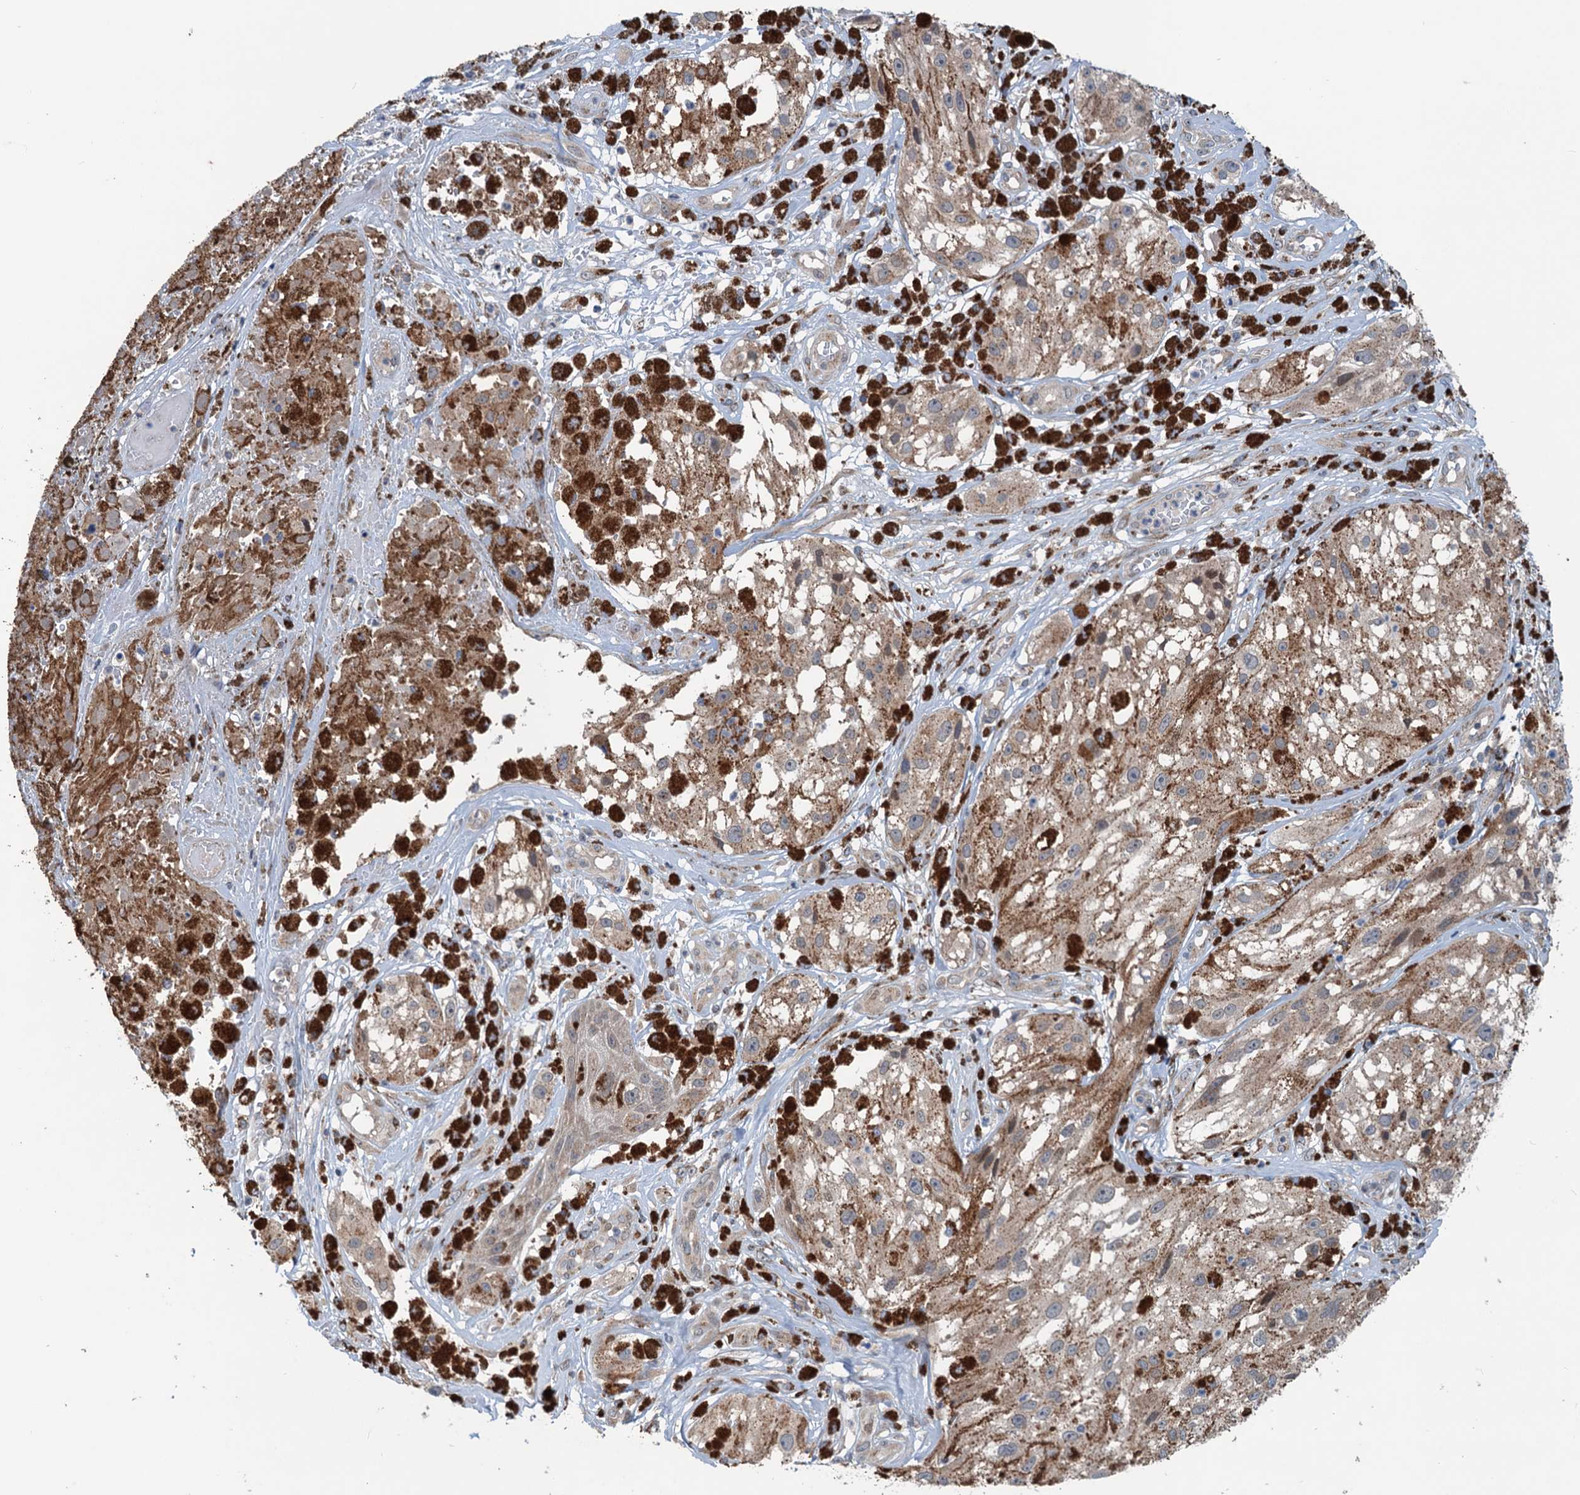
{"staining": {"intensity": "moderate", "quantity": ">75%", "location": "cytoplasmic/membranous"}, "tissue": "melanoma", "cell_type": "Tumor cells", "image_type": "cancer", "snomed": [{"axis": "morphology", "description": "Malignant melanoma, NOS"}, {"axis": "topography", "description": "Skin"}], "caption": "A high-resolution histopathology image shows immunohistochemistry staining of melanoma, which displays moderate cytoplasmic/membranous expression in about >75% of tumor cells. Using DAB (brown) and hematoxylin (blue) stains, captured at high magnification using brightfield microscopy.", "gene": "DYNC2I2", "patient": {"sex": "male", "age": 88}}